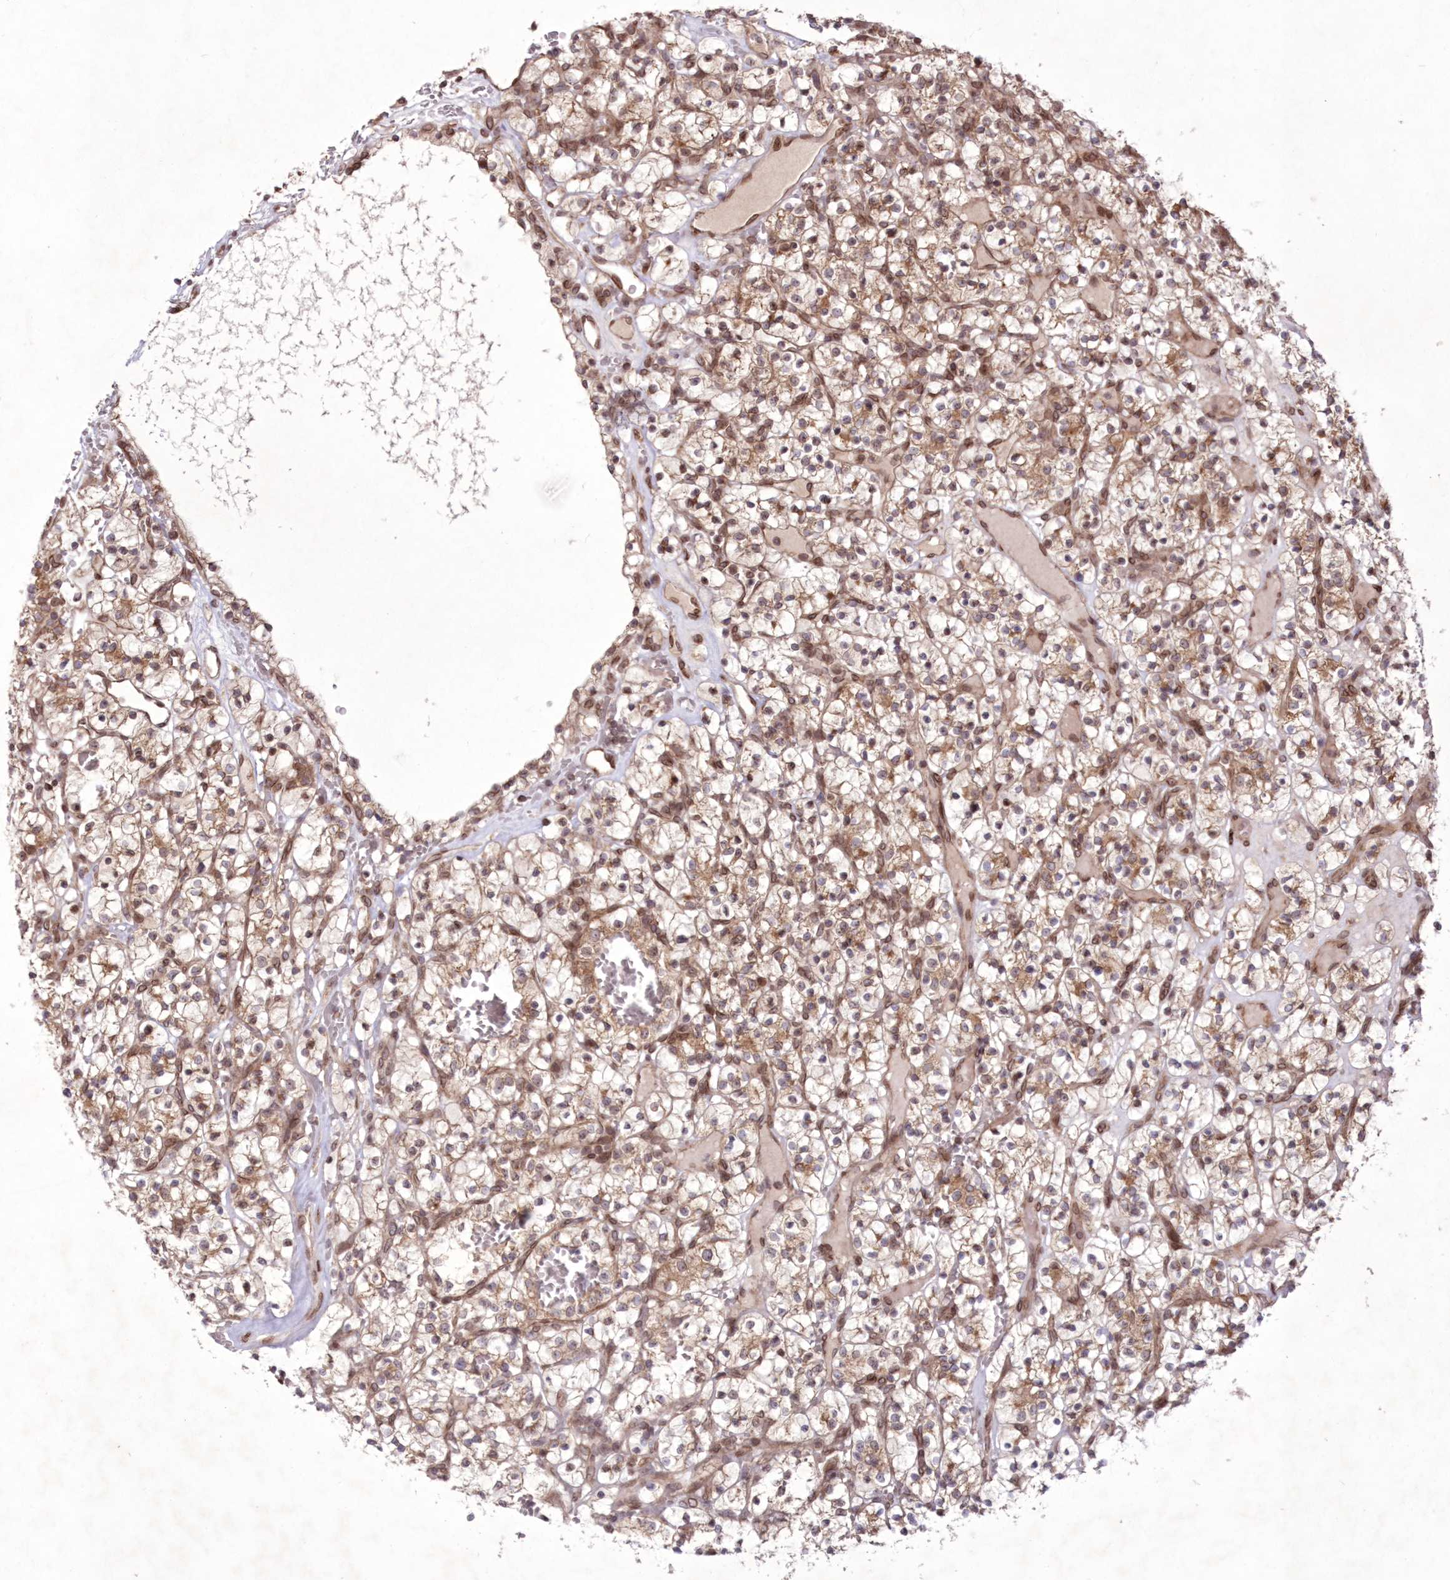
{"staining": {"intensity": "moderate", "quantity": ">75%", "location": "cytoplasmic/membranous,nuclear"}, "tissue": "renal cancer", "cell_type": "Tumor cells", "image_type": "cancer", "snomed": [{"axis": "morphology", "description": "Adenocarcinoma, NOS"}, {"axis": "topography", "description": "Kidney"}], "caption": "Immunohistochemical staining of human renal cancer (adenocarcinoma) exhibits medium levels of moderate cytoplasmic/membranous and nuclear expression in approximately >75% of tumor cells. (DAB IHC with brightfield microscopy, high magnification).", "gene": "DNAJC27", "patient": {"sex": "female", "age": 57}}